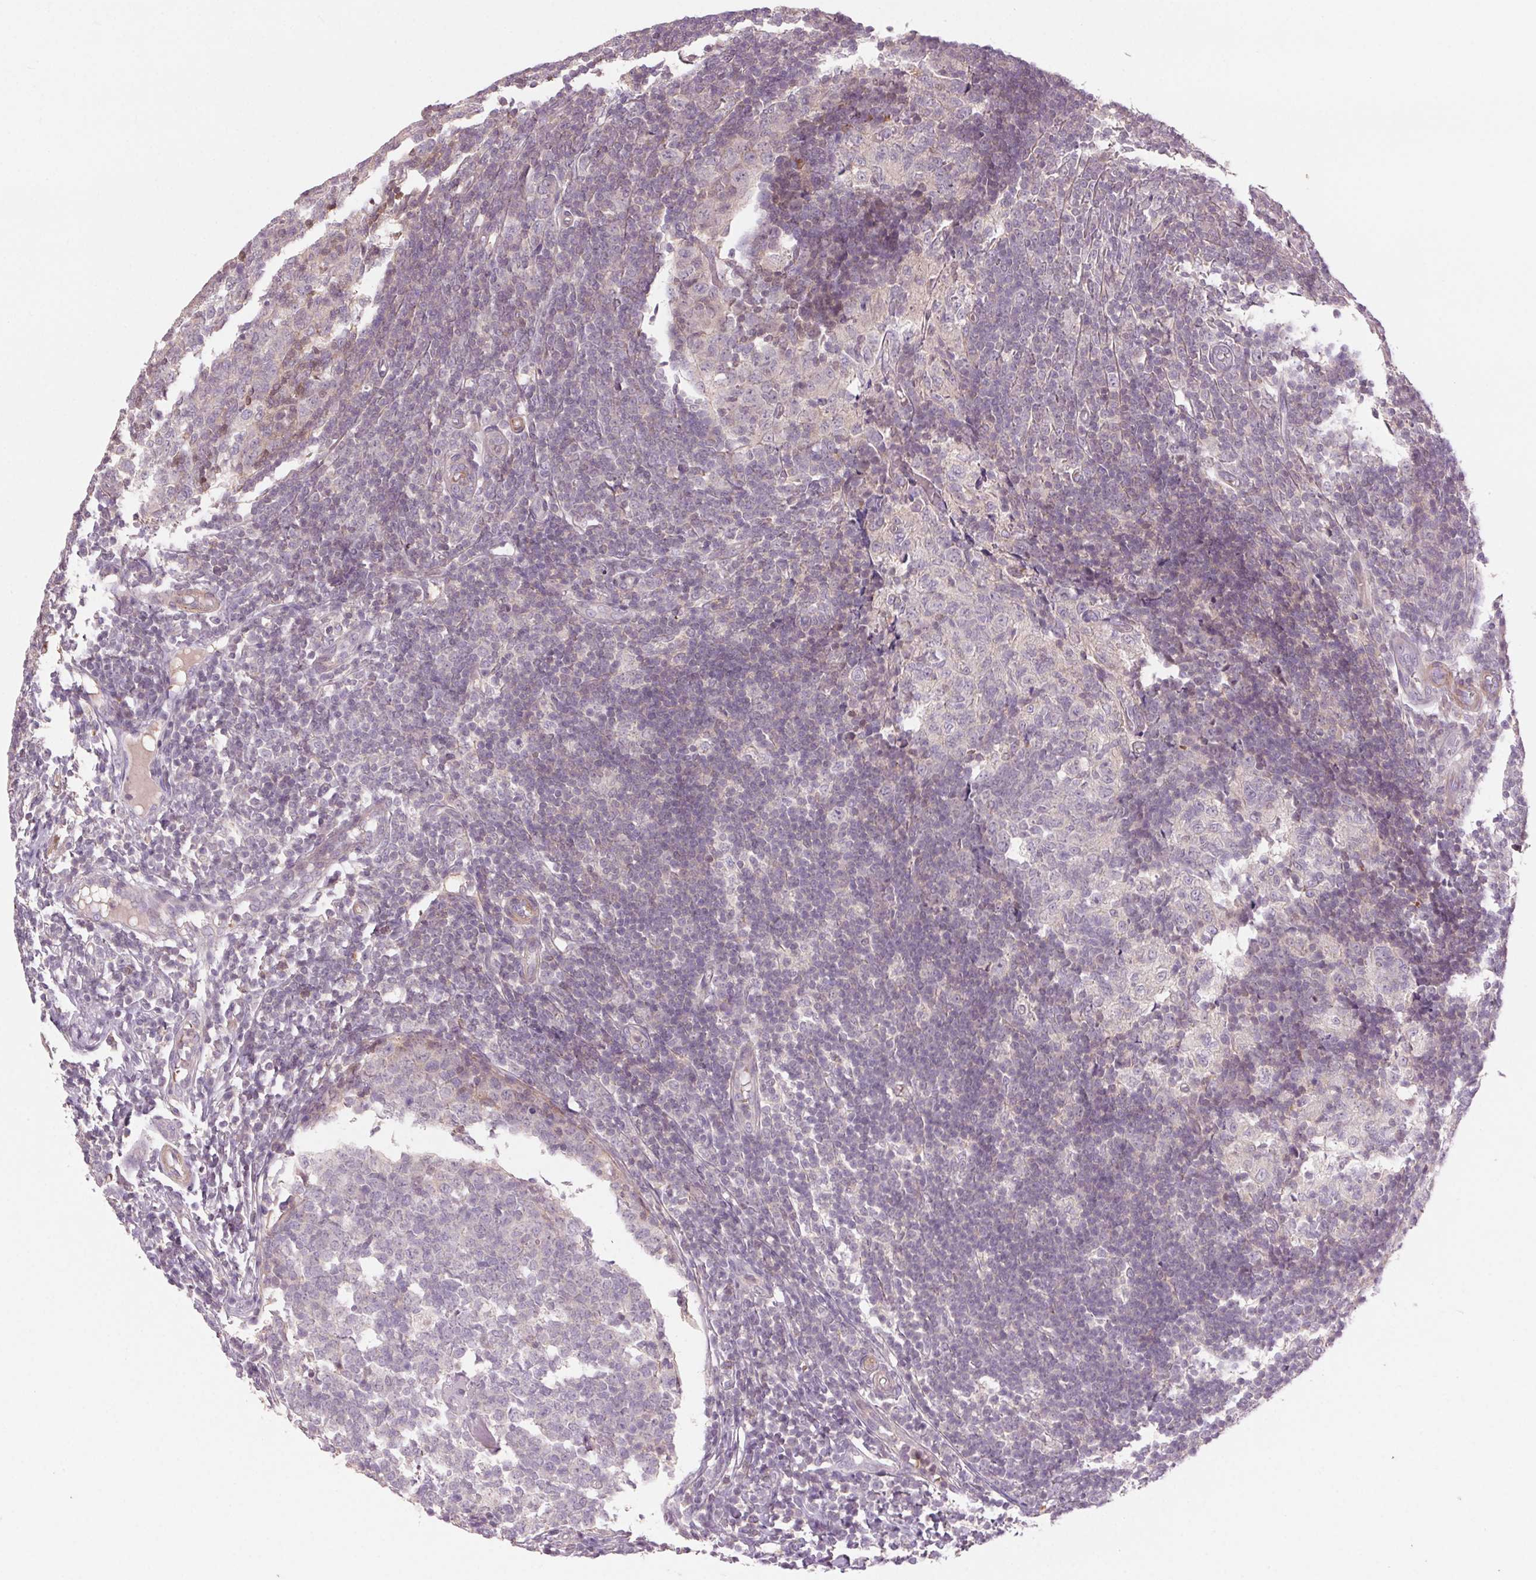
{"staining": {"intensity": "moderate", "quantity": ">75%", "location": "cytoplasmic/membranous"}, "tissue": "appendix", "cell_type": "Glandular cells", "image_type": "normal", "snomed": [{"axis": "morphology", "description": "Normal tissue, NOS"}, {"axis": "topography", "description": "Appendix"}], "caption": "Brown immunohistochemical staining in normal human appendix reveals moderate cytoplasmic/membranous positivity in about >75% of glandular cells.", "gene": "HHLA2", "patient": {"sex": "male", "age": 18}}